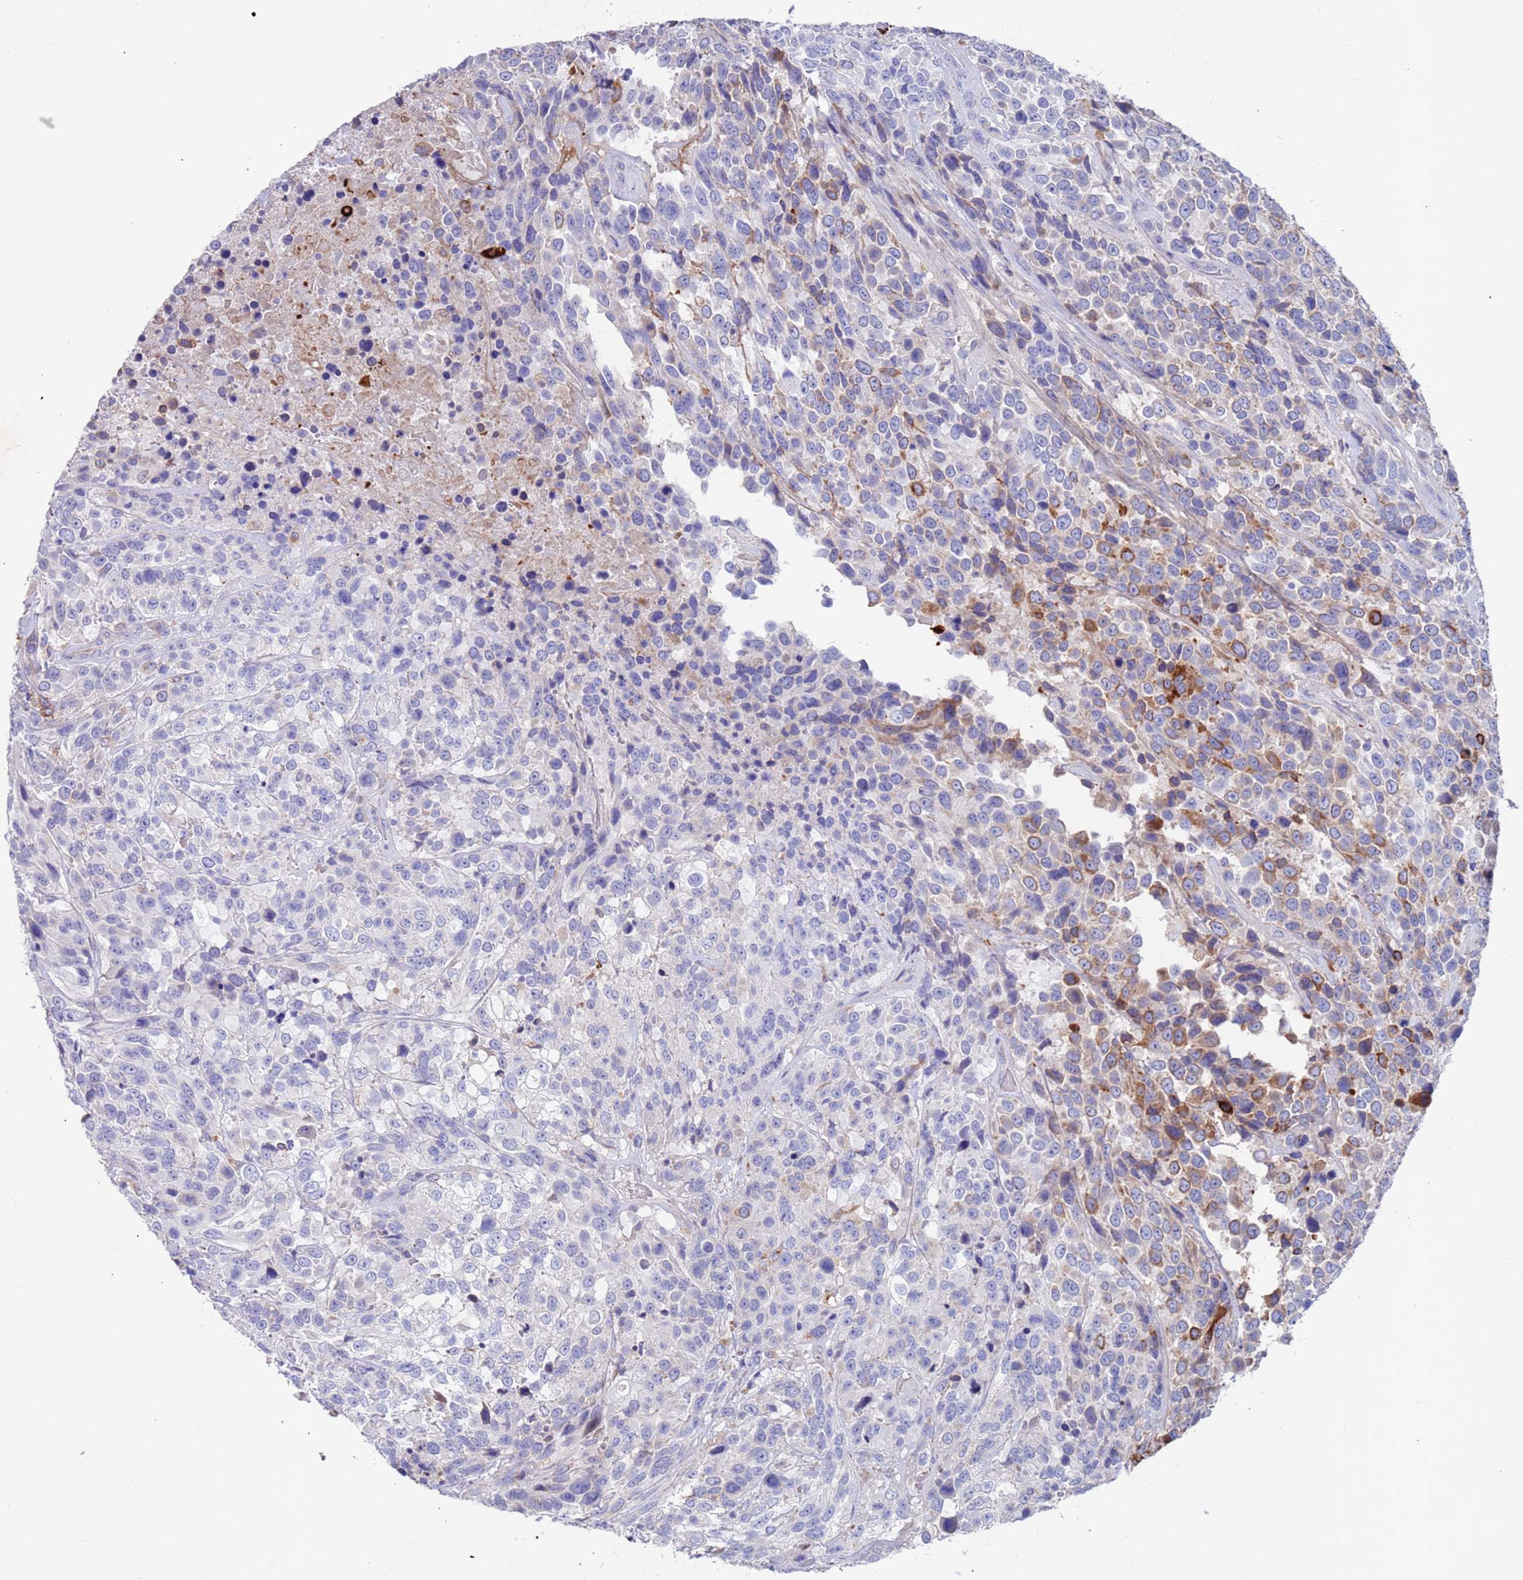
{"staining": {"intensity": "moderate", "quantity": "<25%", "location": "cytoplasmic/membranous"}, "tissue": "urothelial cancer", "cell_type": "Tumor cells", "image_type": "cancer", "snomed": [{"axis": "morphology", "description": "Urothelial carcinoma, High grade"}, {"axis": "topography", "description": "Urinary bladder"}], "caption": "There is low levels of moderate cytoplasmic/membranous positivity in tumor cells of urothelial carcinoma (high-grade), as demonstrated by immunohistochemical staining (brown color).", "gene": "GREB1L", "patient": {"sex": "male", "age": 56}}